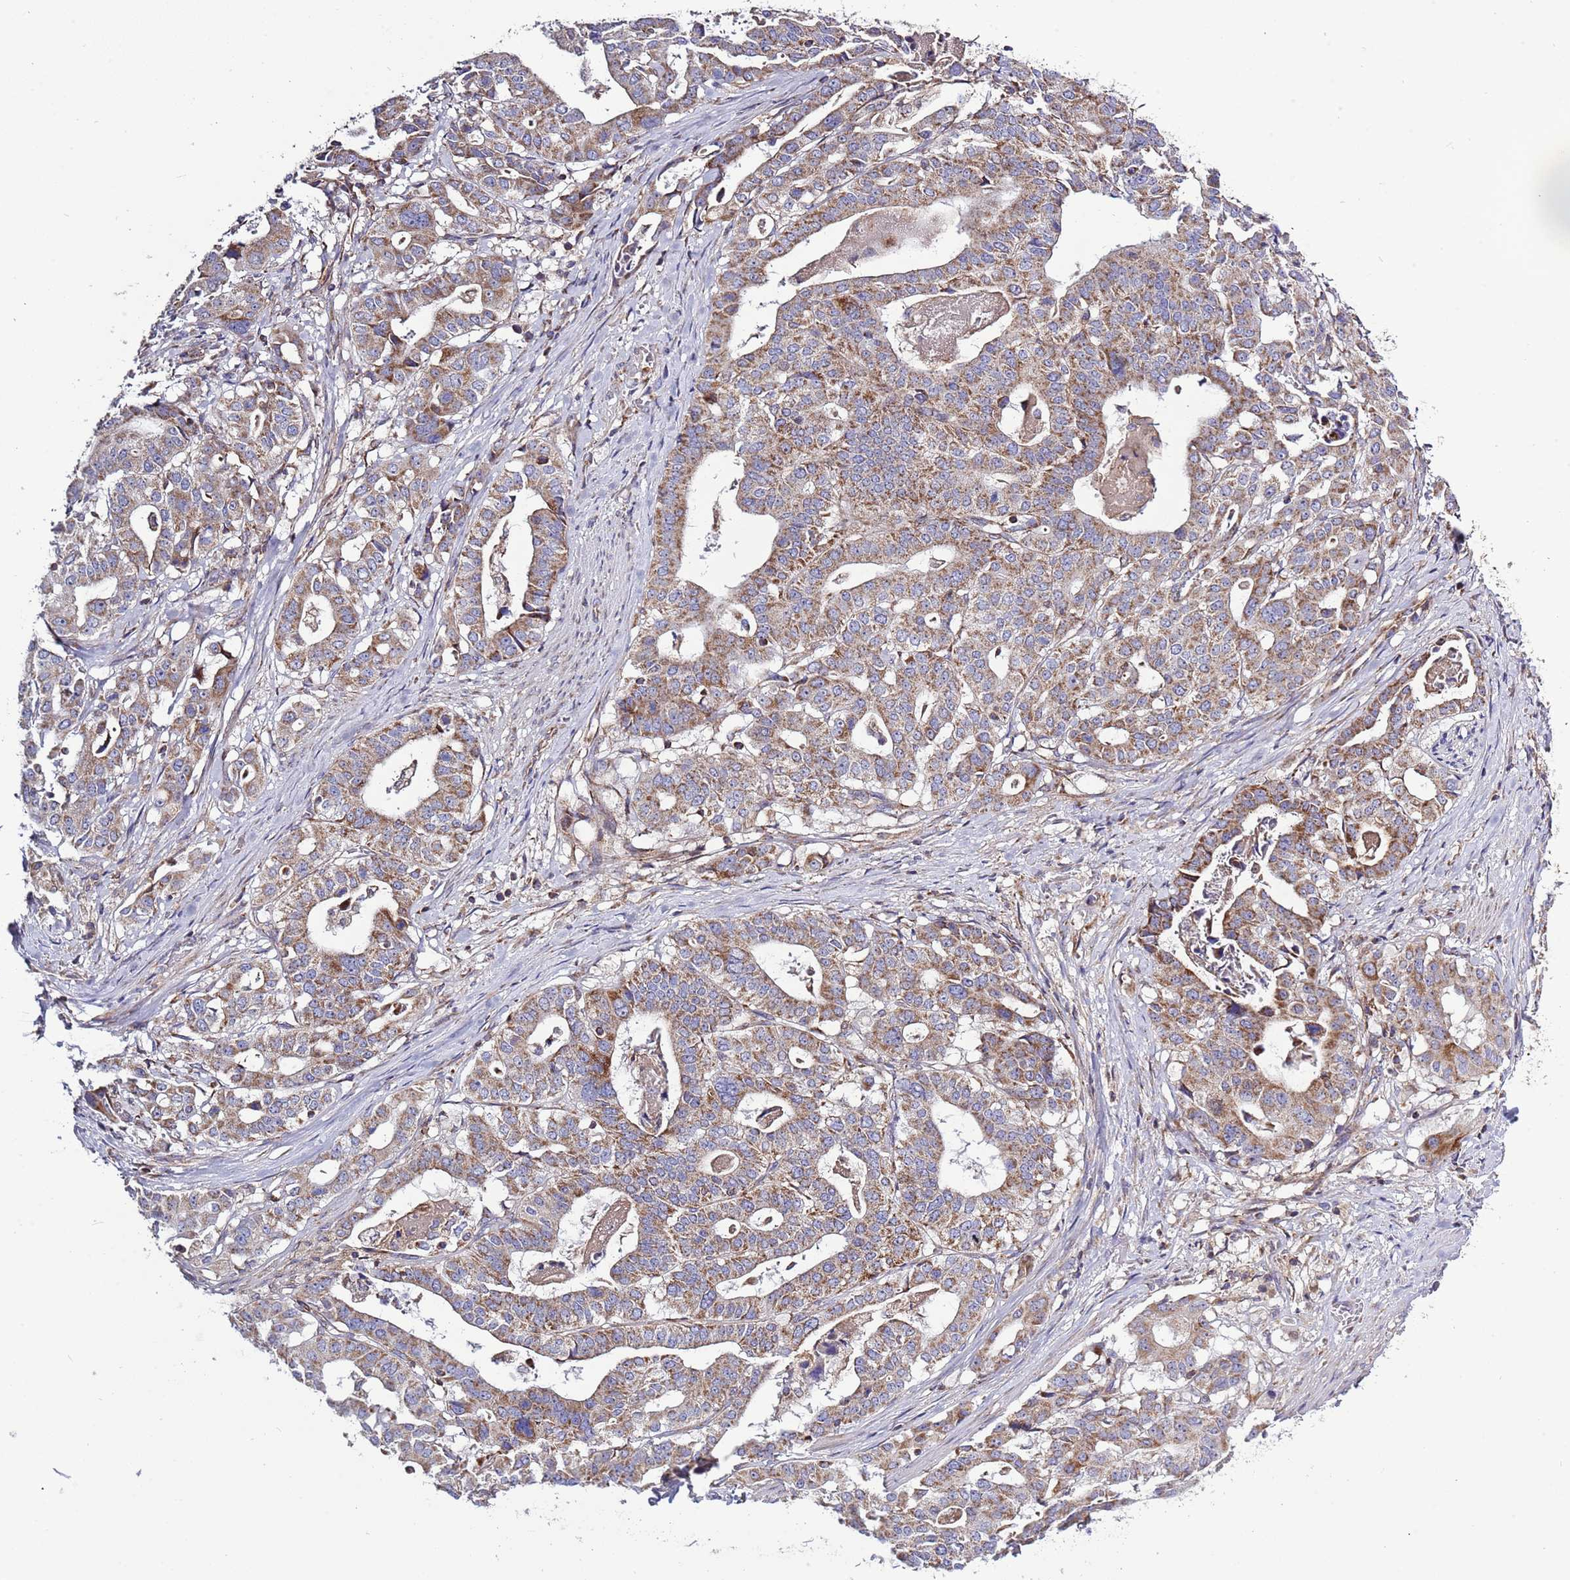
{"staining": {"intensity": "moderate", "quantity": ">75%", "location": "cytoplasmic/membranous"}, "tissue": "stomach cancer", "cell_type": "Tumor cells", "image_type": "cancer", "snomed": [{"axis": "morphology", "description": "Adenocarcinoma, NOS"}, {"axis": "topography", "description": "Stomach"}], "caption": "Human stomach adenocarcinoma stained with a brown dye demonstrates moderate cytoplasmic/membranous positive expression in about >75% of tumor cells.", "gene": "IRS4", "patient": {"sex": "male", "age": 48}}